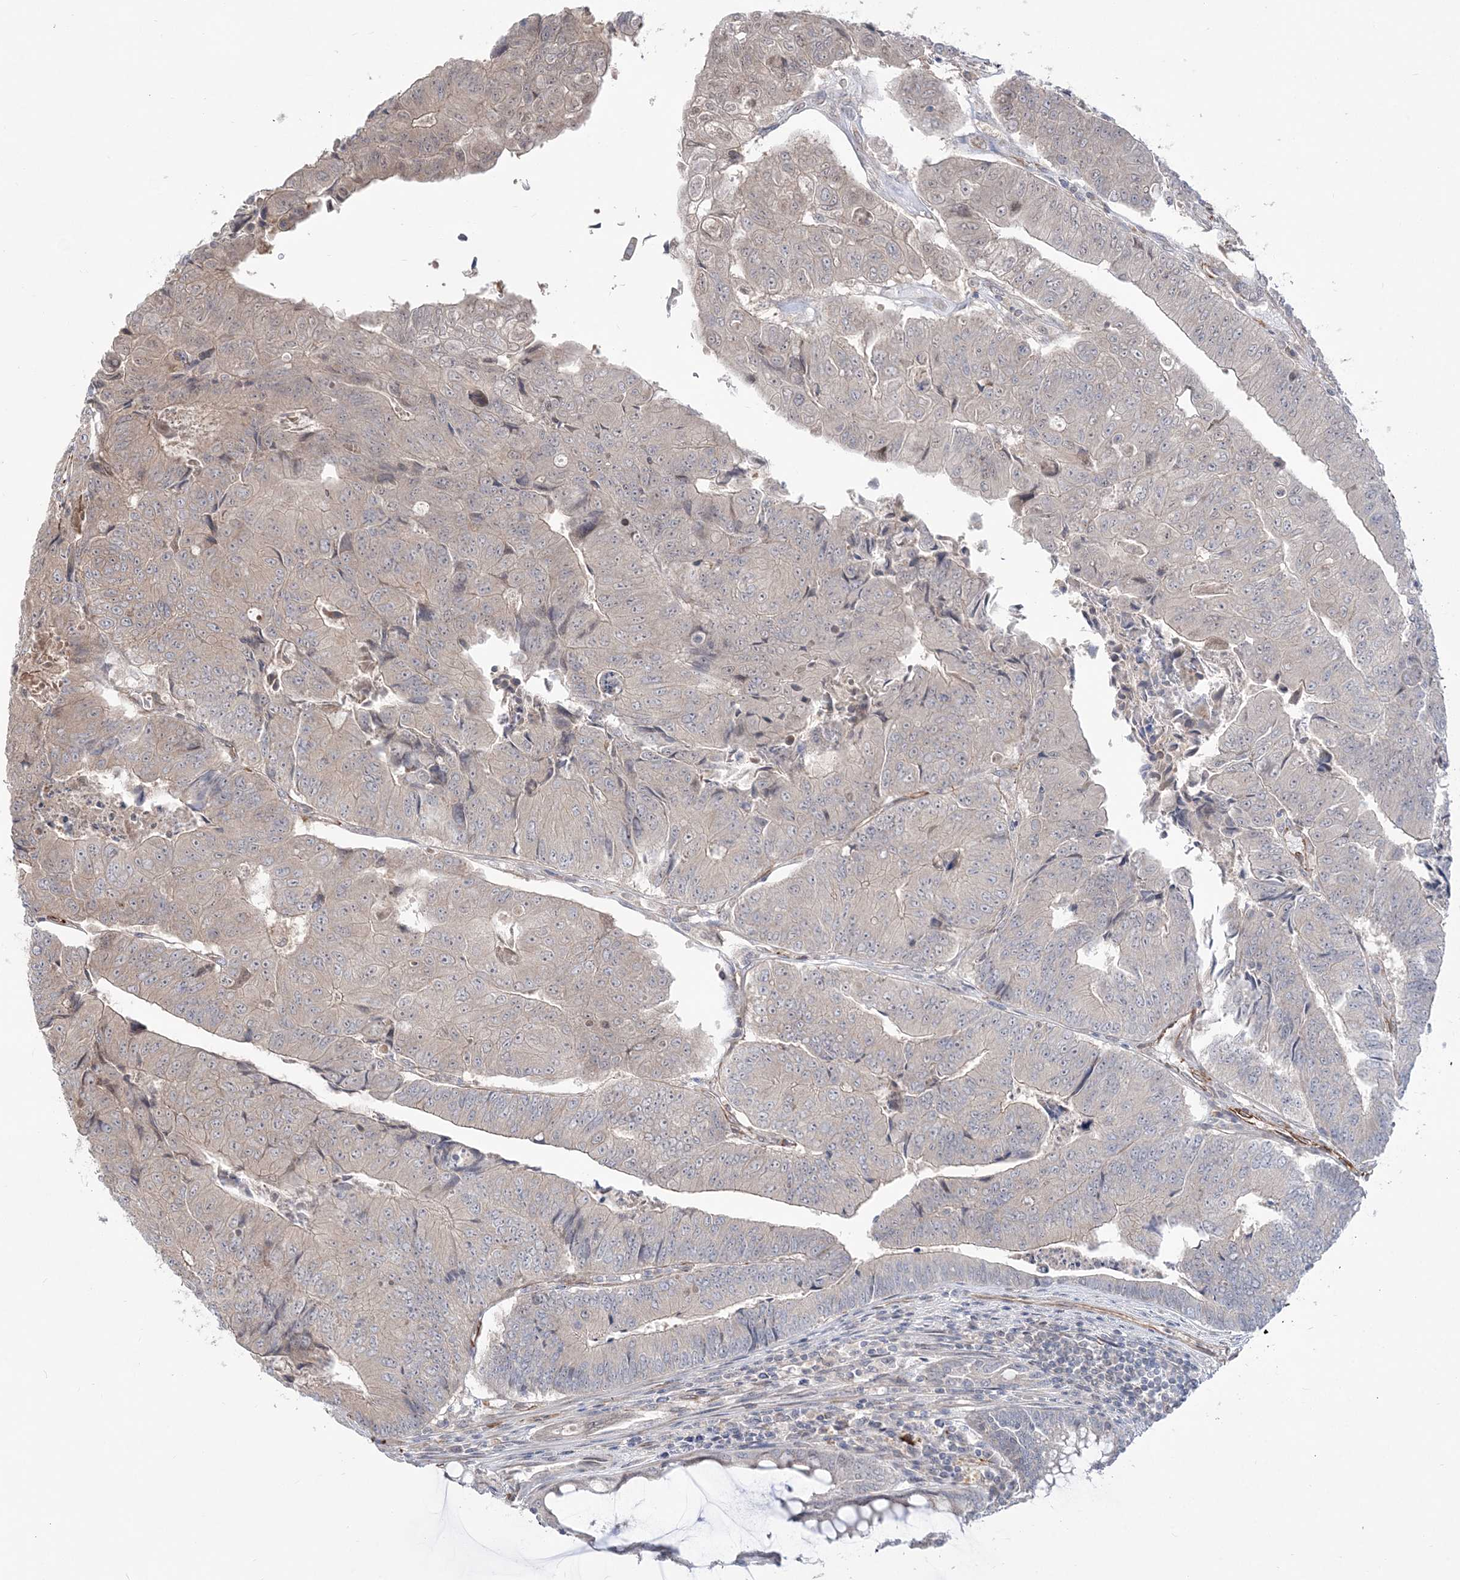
{"staining": {"intensity": "weak", "quantity": "<25%", "location": "cytoplasmic/membranous"}, "tissue": "colorectal cancer", "cell_type": "Tumor cells", "image_type": "cancer", "snomed": [{"axis": "morphology", "description": "Adenocarcinoma, NOS"}, {"axis": "topography", "description": "Colon"}], "caption": "The image displays no staining of tumor cells in colorectal cancer (adenocarcinoma). (Brightfield microscopy of DAB IHC at high magnification).", "gene": "DHX57", "patient": {"sex": "female", "age": 67}}